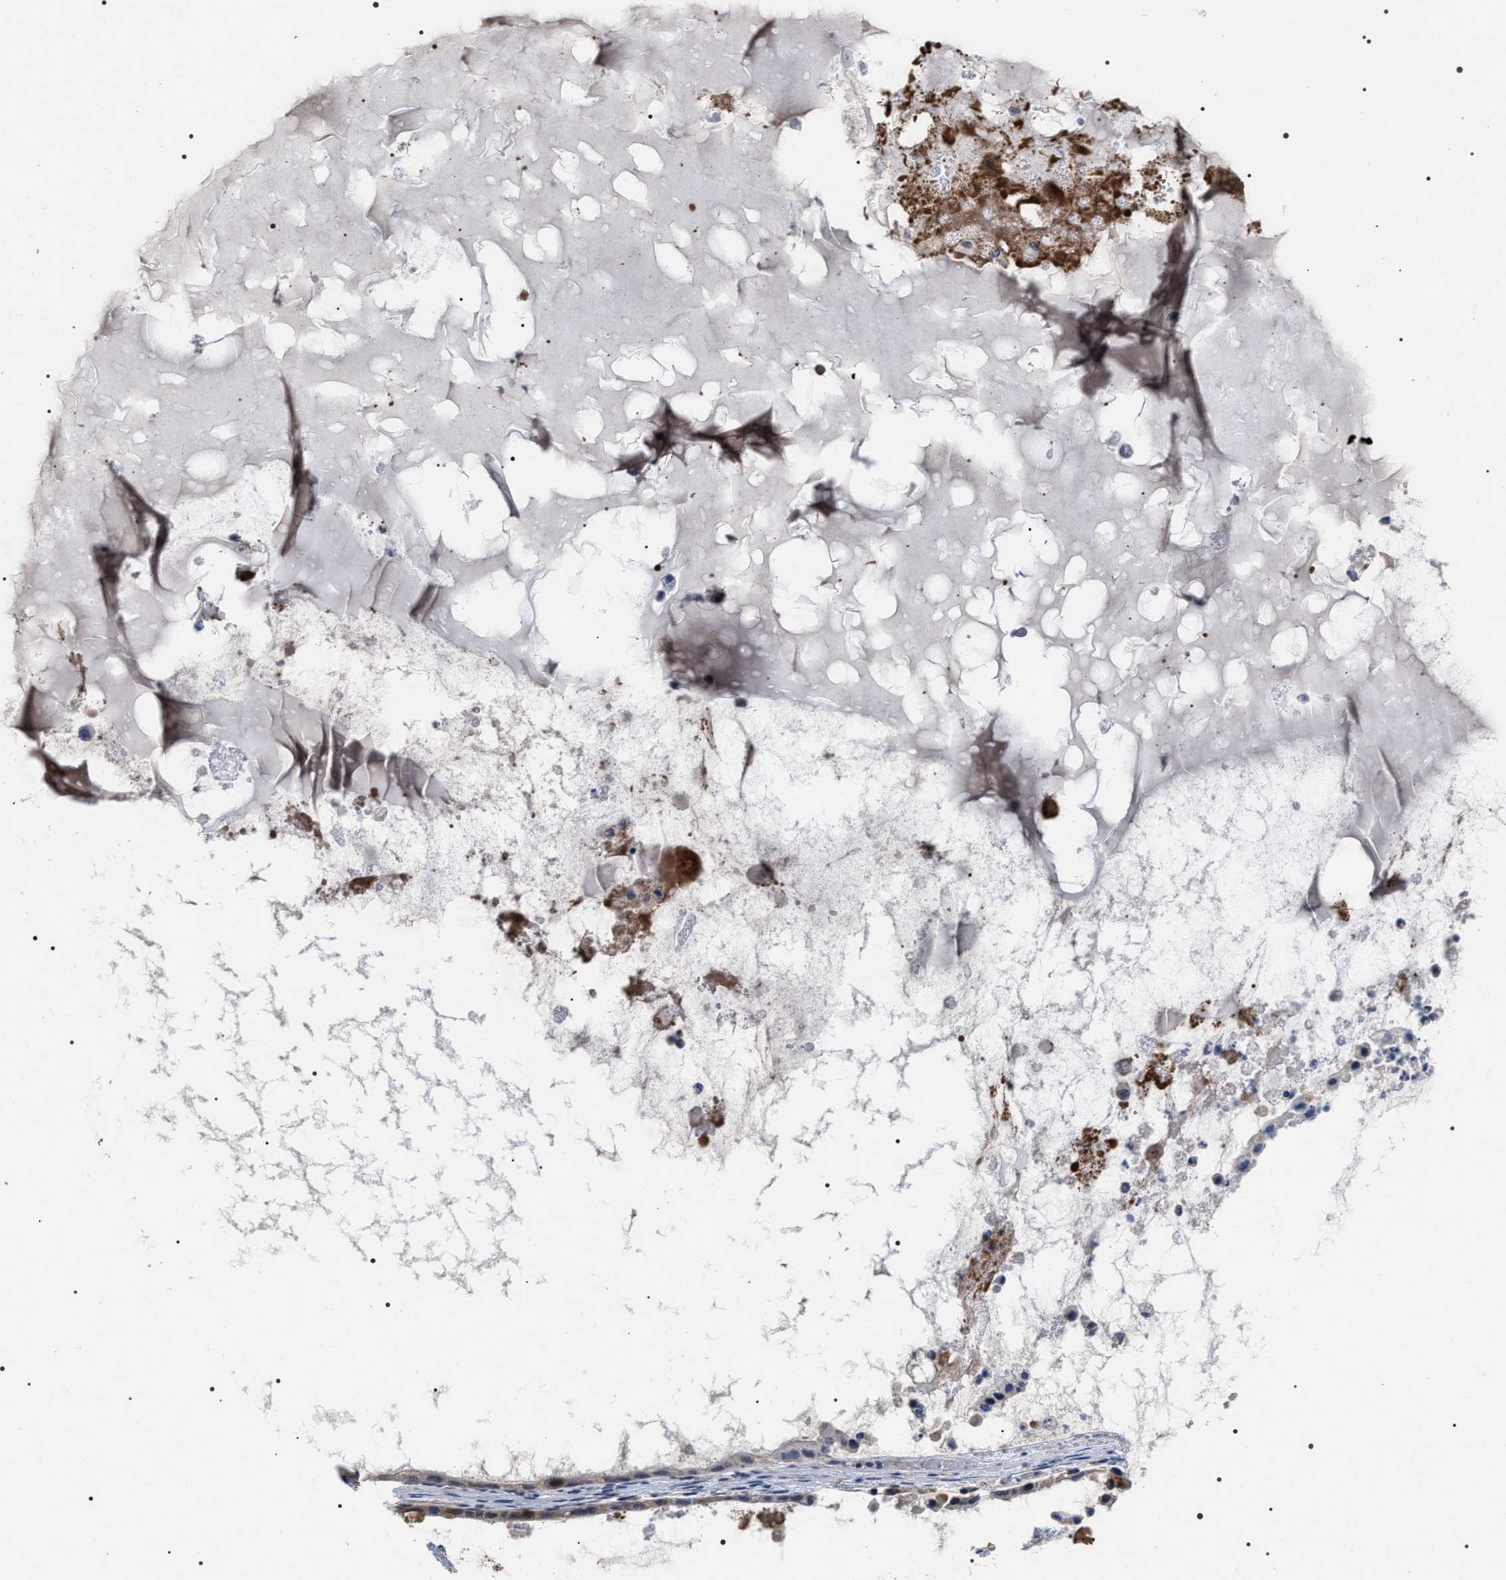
{"staining": {"intensity": "moderate", "quantity": "25%-75%", "location": "cytoplasmic/membranous"}, "tissue": "ovarian cancer", "cell_type": "Tumor cells", "image_type": "cancer", "snomed": [{"axis": "morphology", "description": "Cystadenocarcinoma, mucinous, NOS"}, {"axis": "topography", "description": "Ovary"}], "caption": "A photomicrograph showing moderate cytoplasmic/membranous positivity in about 25%-75% of tumor cells in ovarian mucinous cystadenocarcinoma, as visualized by brown immunohistochemical staining.", "gene": "UPF3A", "patient": {"sex": "female", "age": 80}}